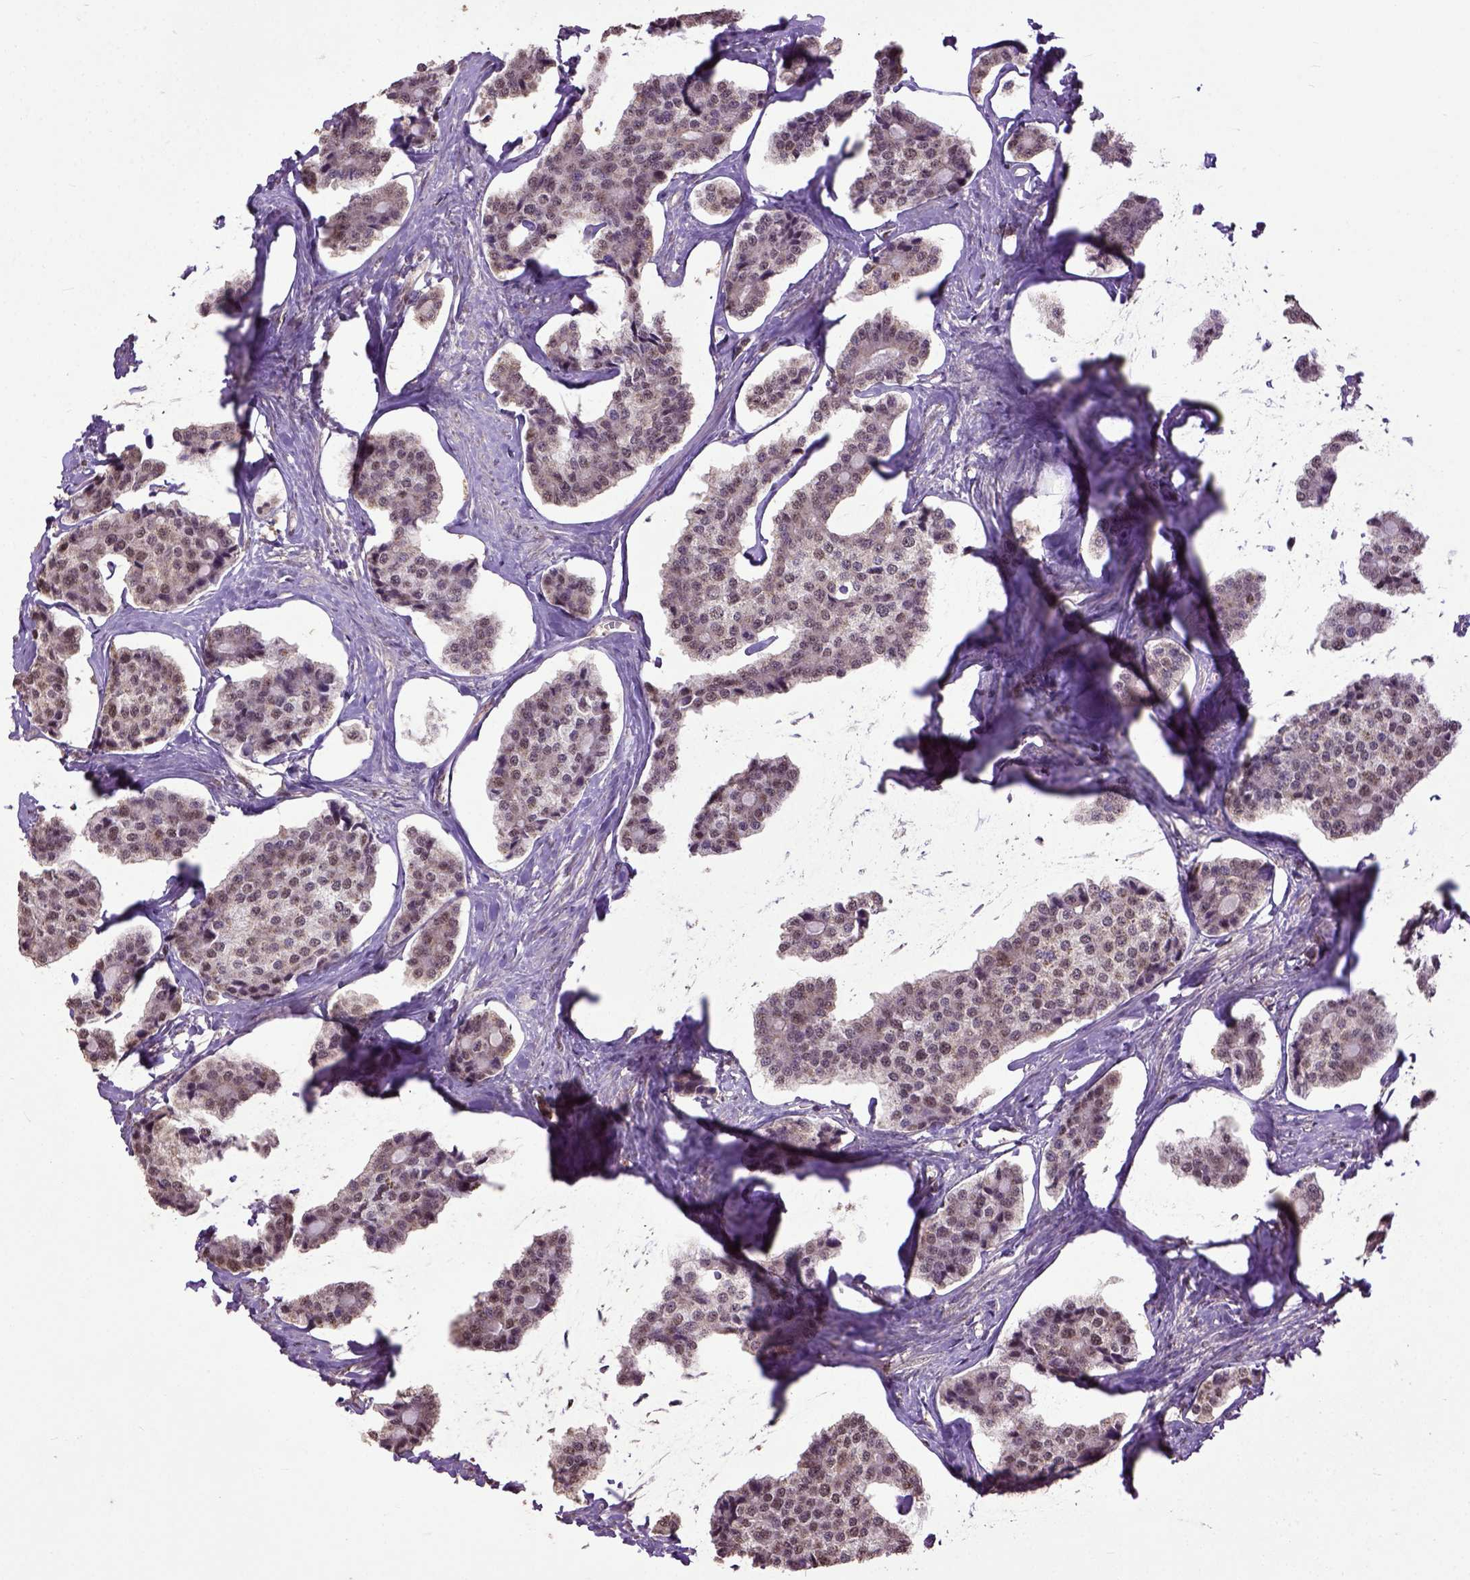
{"staining": {"intensity": "moderate", "quantity": "<25%", "location": "nuclear"}, "tissue": "carcinoid", "cell_type": "Tumor cells", "image_type": "cancer", "snomed": [{"axis": "morphology", "description": "Carcinoid, malignant, NOS"}, {"axis": "topography", "description": "Small intestine"}], "caption": "Carcinoid tissue reveals moderate nuclear expression in about <25% of tumor cells", "gene": "UBA3", "patient": {"sex": "female", "age": 65}}